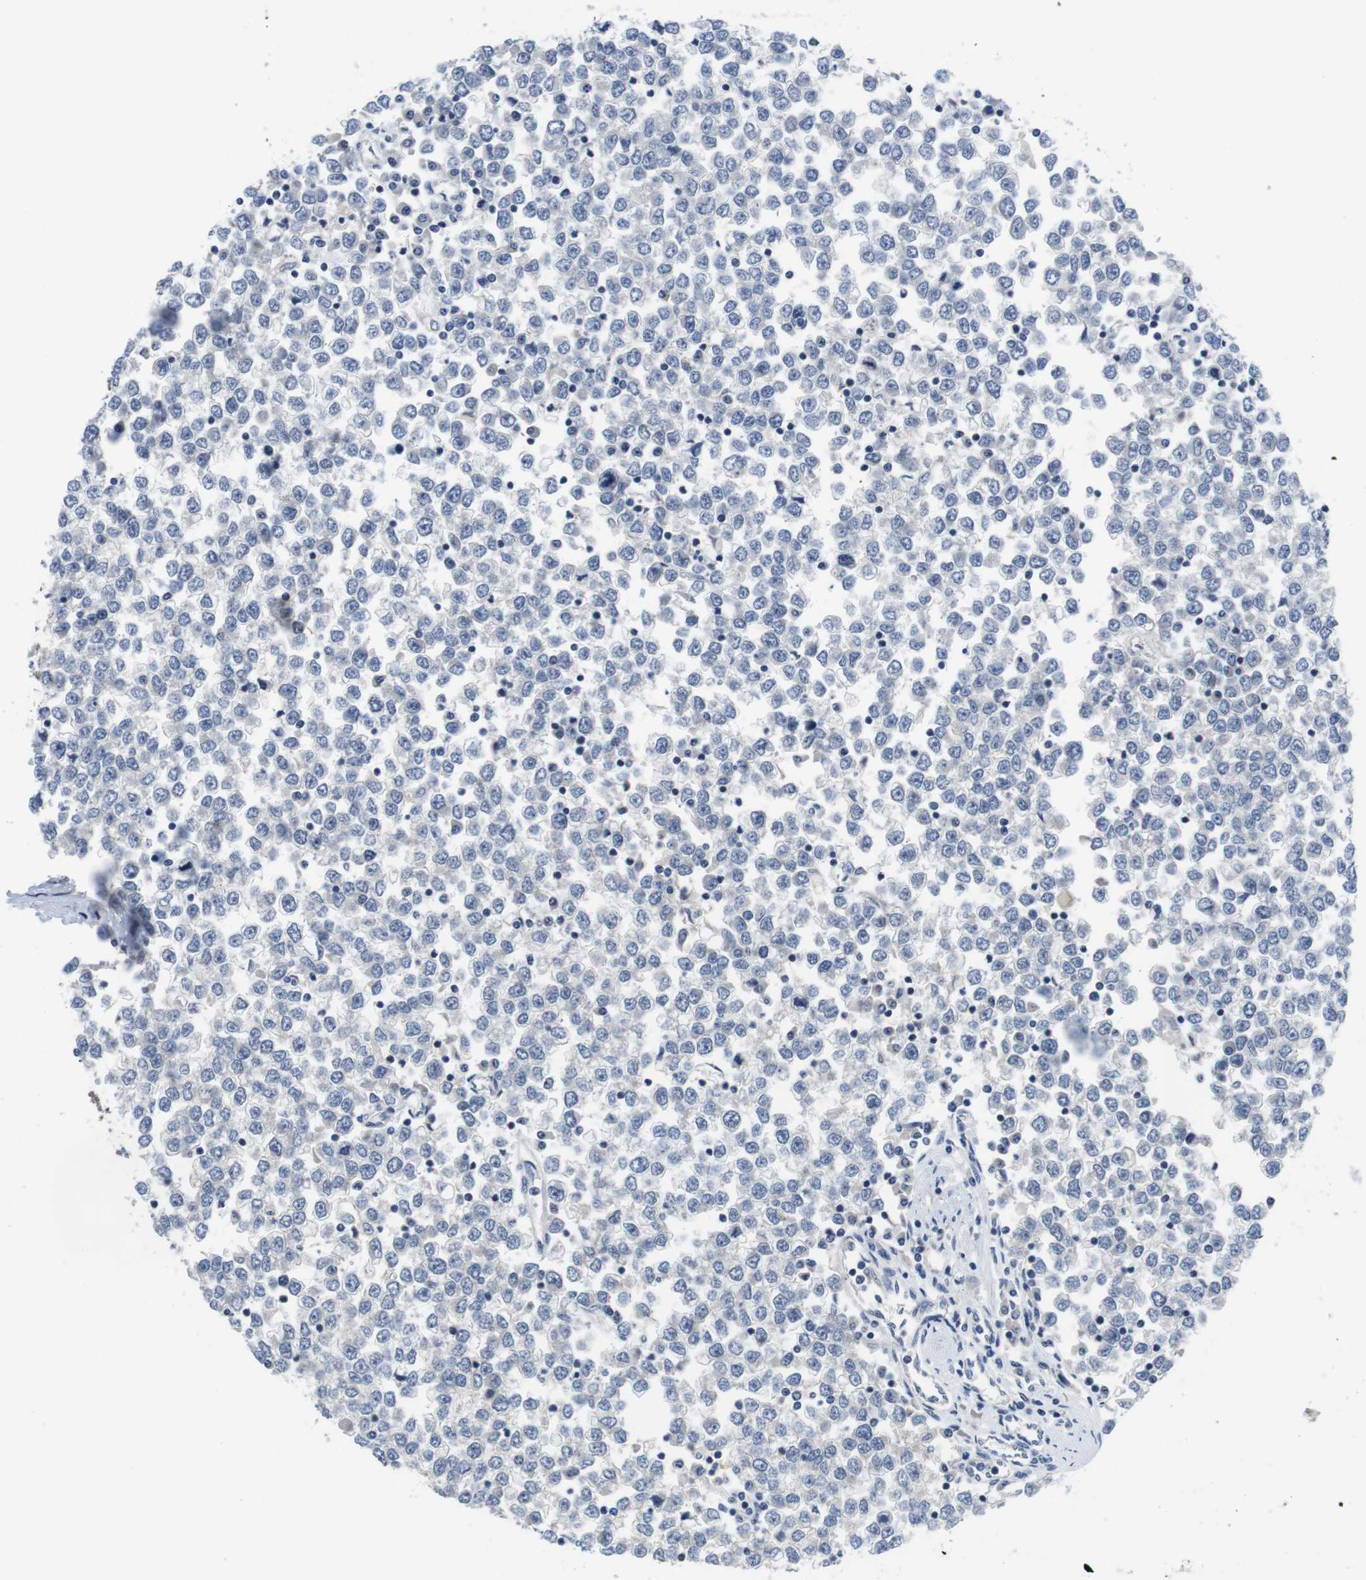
{"staining": {"intensity": "negative", "quantity": "none", "location": "none"}, "tissue": "testis cancer", "cell_type": "Tumor cells", "image_type": "cancer", "snomed": [{"axis": "morphology", "description": "Seminoma, NOS"}, {"axis": "topography", "description": "Testis"}], "caption": "A high-resolution histopathology image shows IHC staining of testis seminoma, which demonstrates no significant expression in tumor cells.", "gene": "FADD", "patient": {"sex": "male", "age": 65}}